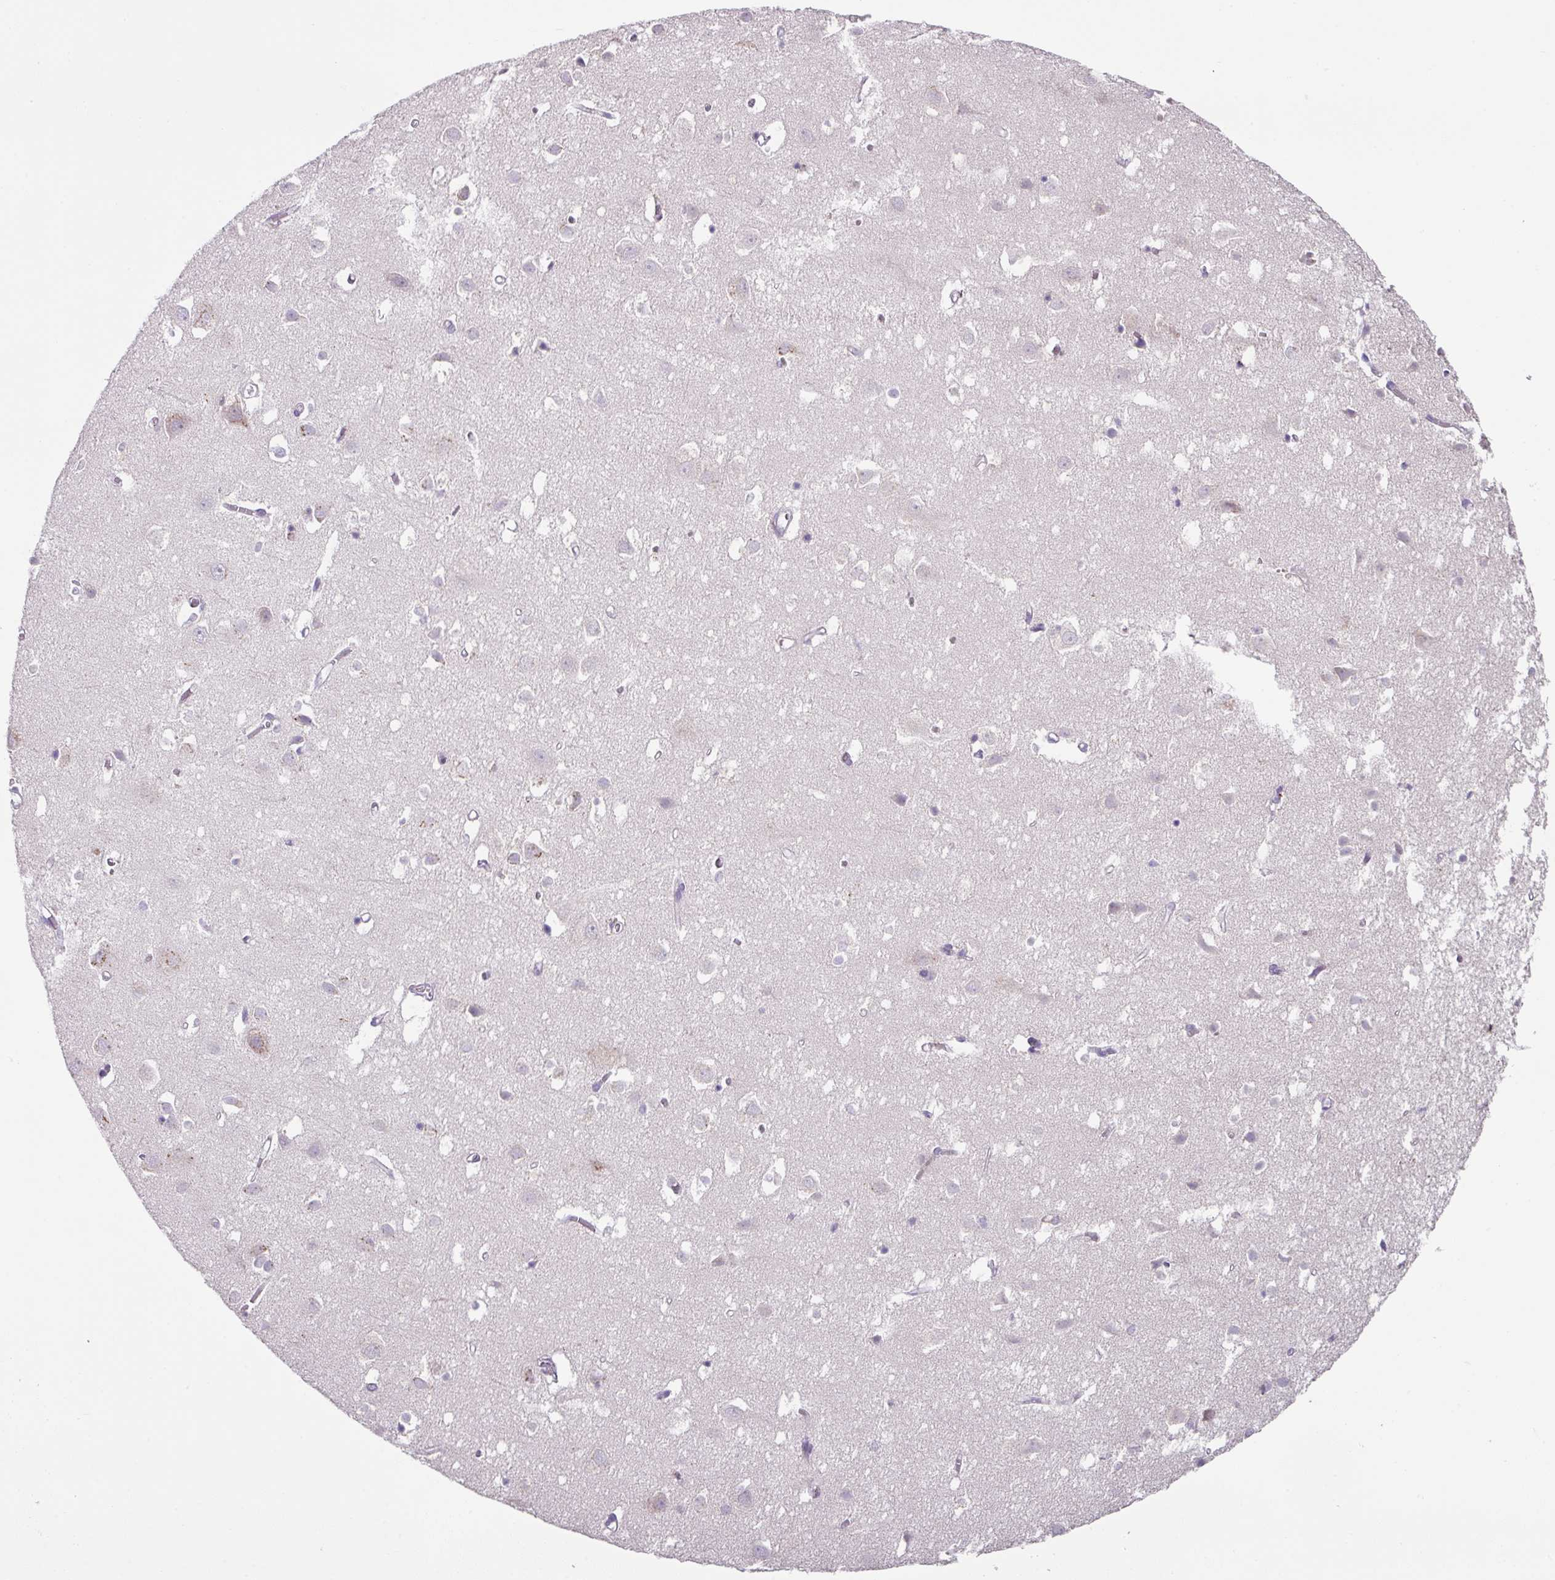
{"staining": {"intensity": "weak", "quantity": "<25%", "location": "cytoplasmic/membranous"}, "tissue": "cerebral cortex", "cell_type": "Endothelial cells", "image_type": "normal", "snomed": [{"axis": "morphology", "description": "Normal tissue, NOS"}, {"axis": "topography", "description": "Cerebral cortex"}], "caption": "IHC of unremarkable cerebral cortex reveals no positivity in endothelial cells. (Brightfield microscopy of DAB immunohistochemistry at high magnification).", "gene": "PLEKHH3", "patient": {"sex": "male", "age": 70}}